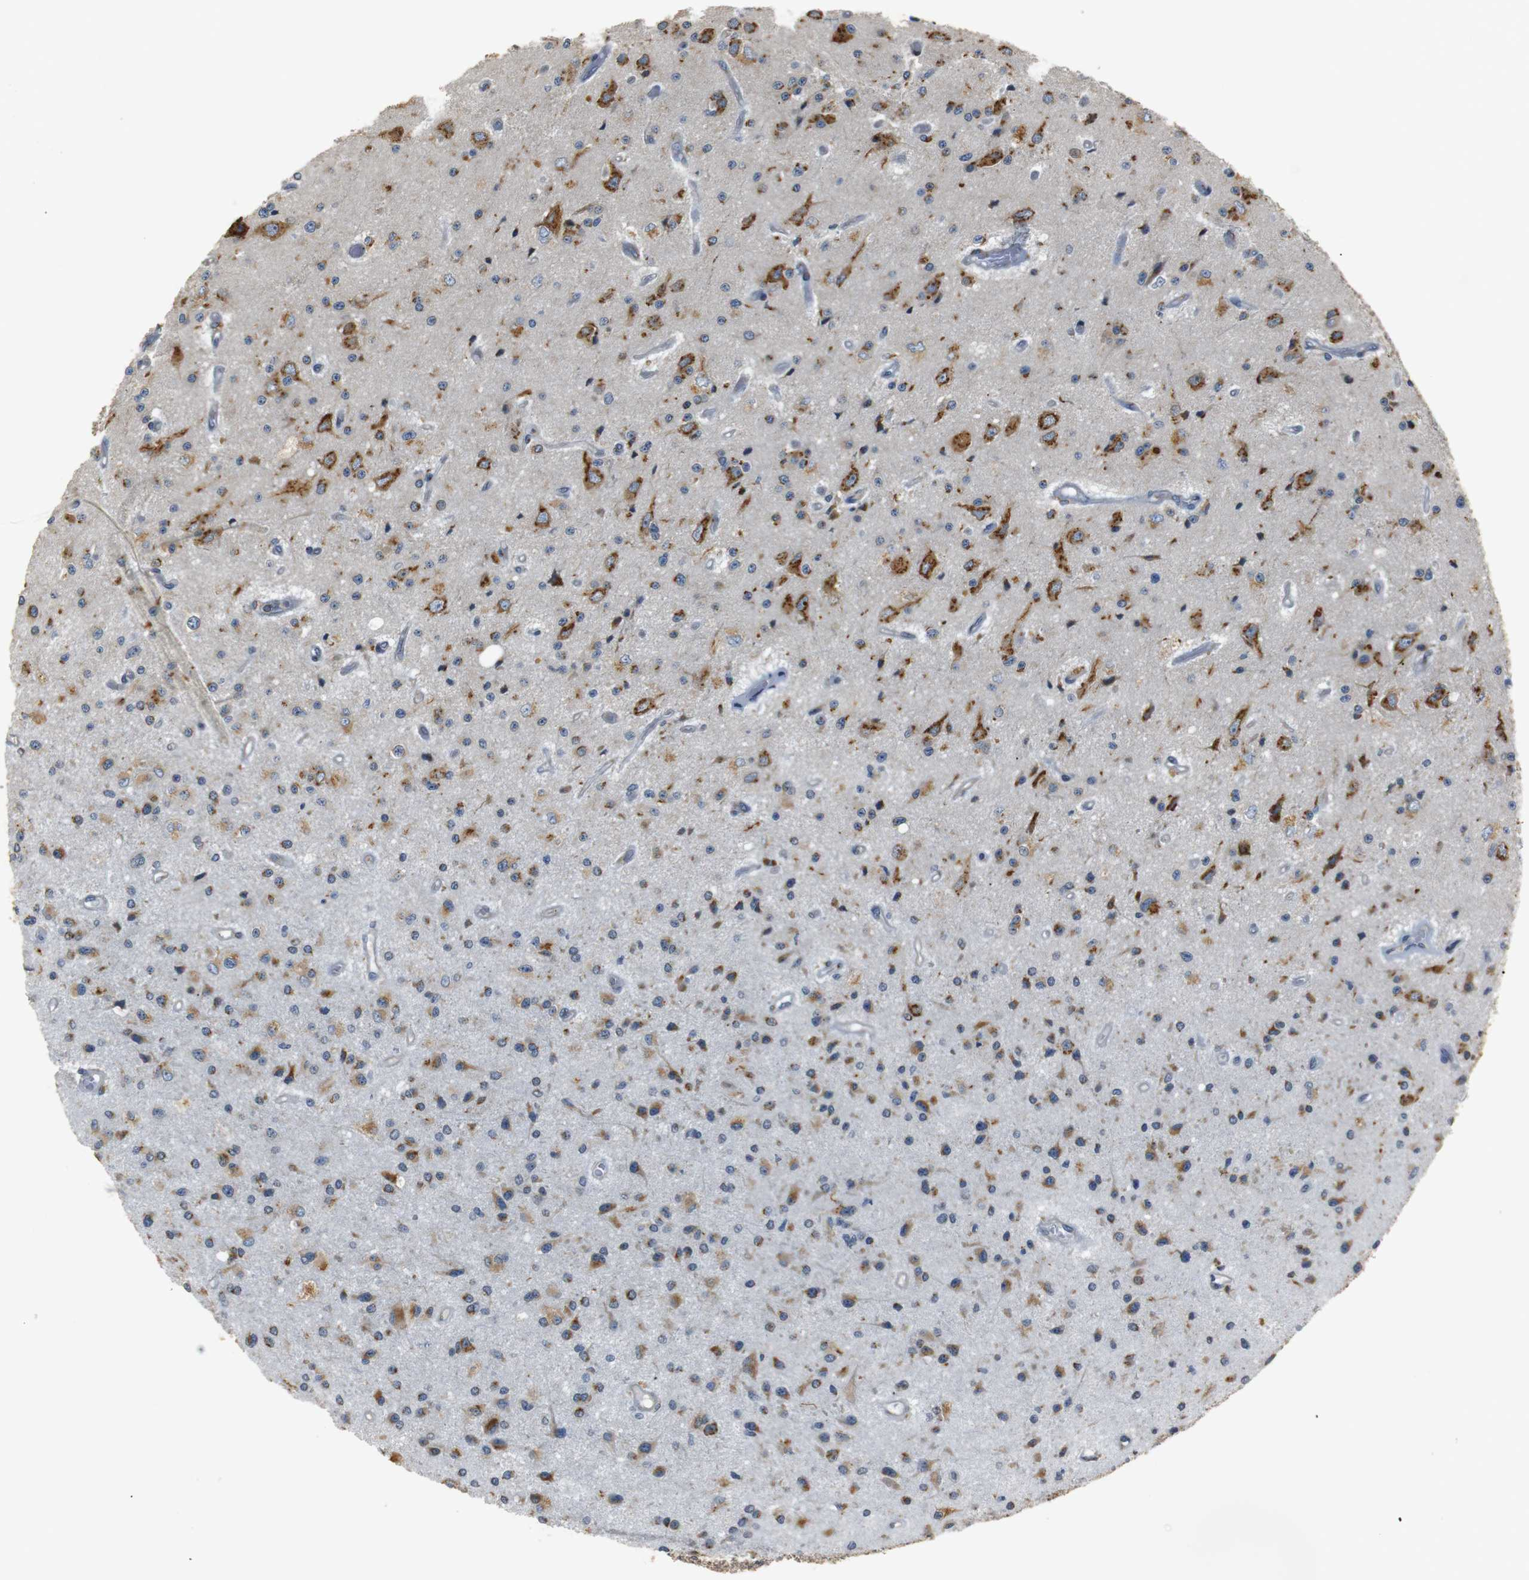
{"staining": {"intensity": "moderate", "quantity": ">75%", "location": "cytoplasmic/membranous"}, "tissue": "glioma", "cell_type": "Tumor cells", "image_type": "cancer", "snomed": [{"axis": "morphology", "description": "Glioma, malignant, Low grade"}, {"axis": "topography", "description": "Brain"}], "caption": "Protein expression by immunohistochemistry displays moderate cytoplasmic/membranous staining in about >75% of tumor cells in glioma.", "gene": "TMED2", "patient": {"sex": "male", "age": 58}}